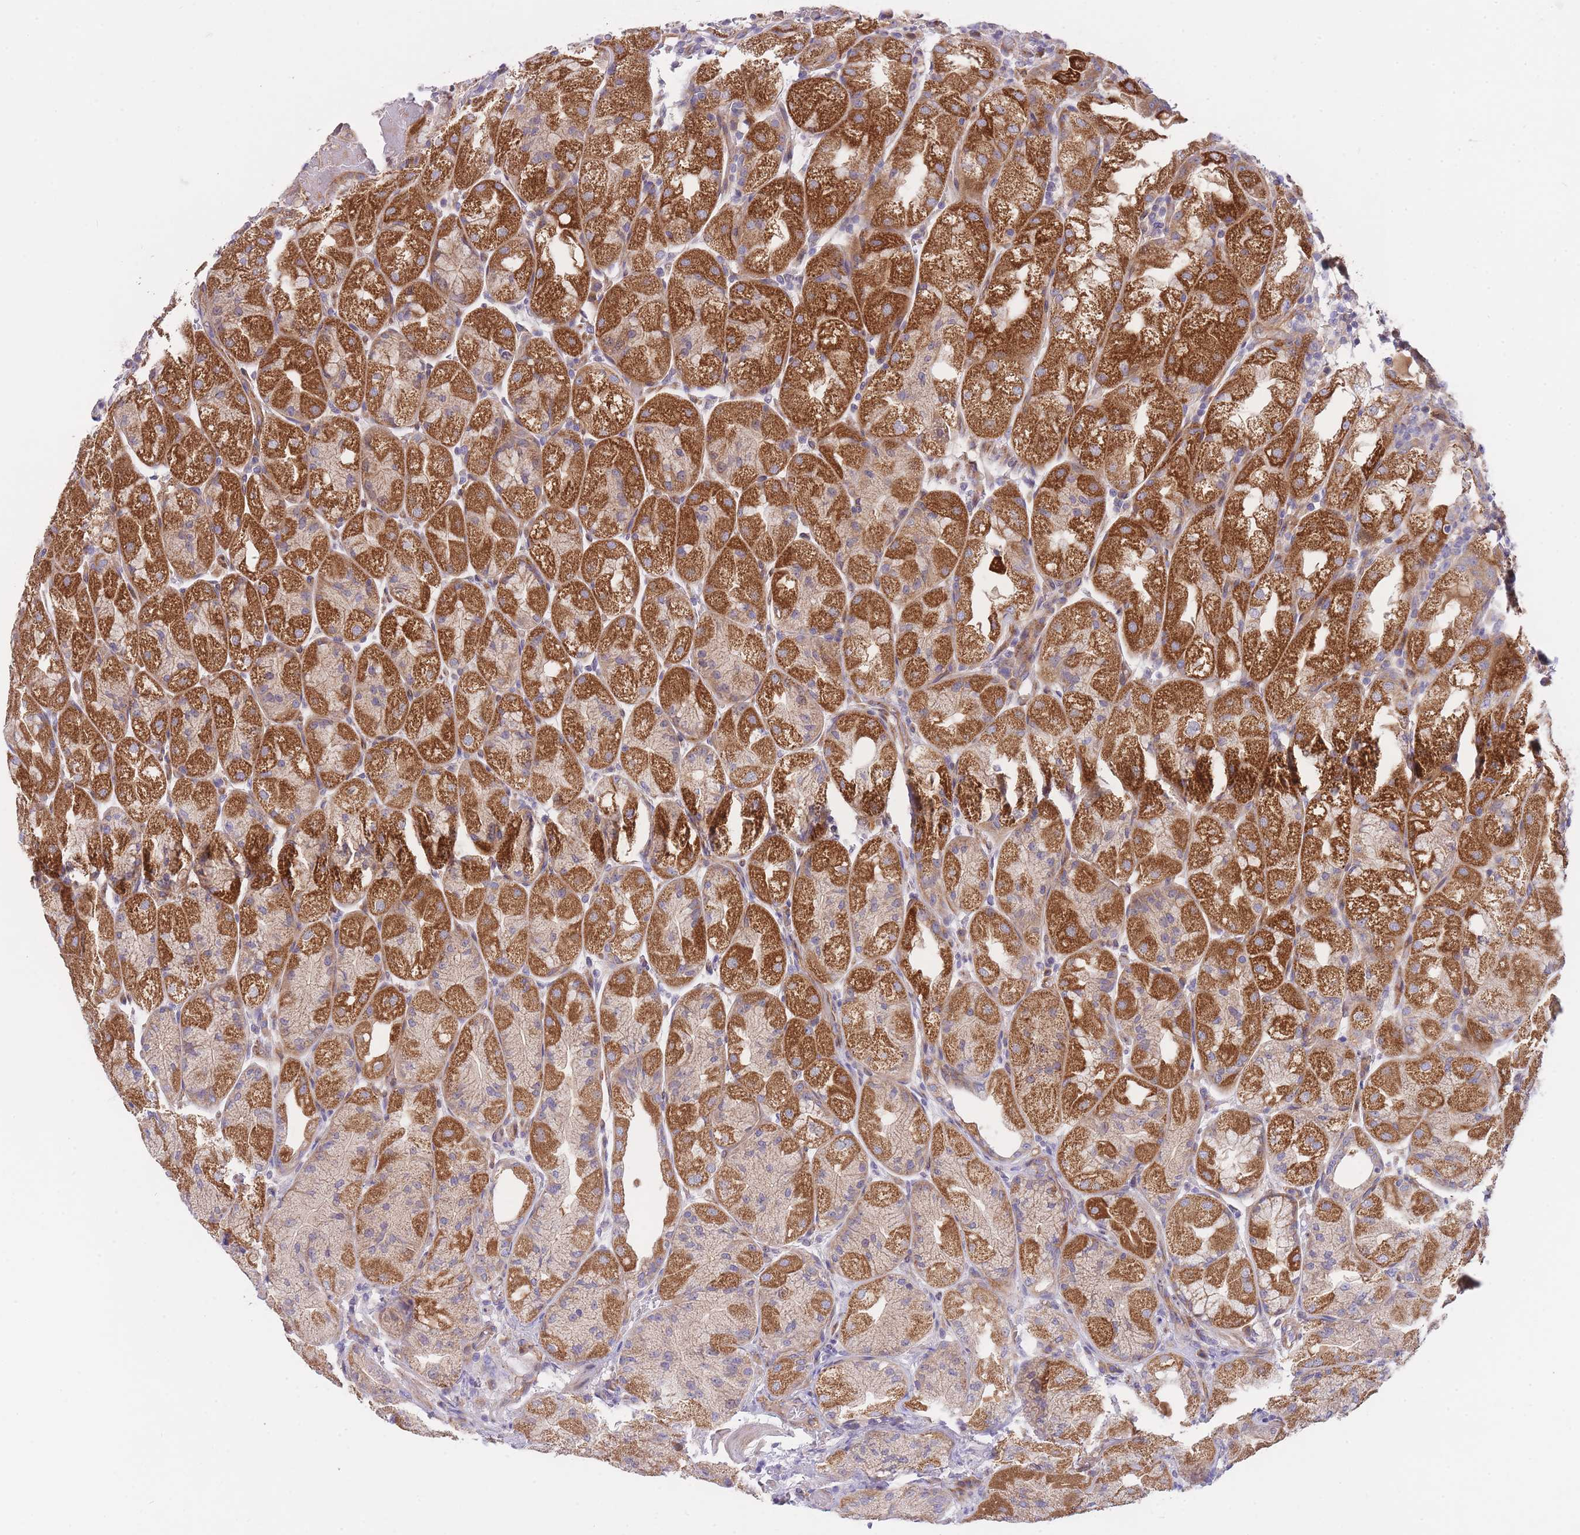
{"staining": {"intensity": "strong", "quantity": ">75%", "location": "cytoplasmic/membranous"}, "tissue": "stomach", "cell_type": "Glandular cells", "image_type": "normal", "snomed": [{"axis": "morphology", "description": "Normal tissue, NOS"}, {"axis": "topography", "description": "Stomach, upper"}], "caption": "This photomicrograph demonstrates IHC staining of normal stomach, with high strong cytoplasmic/membranous positivity in about >75% of glandular cells.", "gene": "CHAC1", "patient": {"sex": "male", "age": 52}}